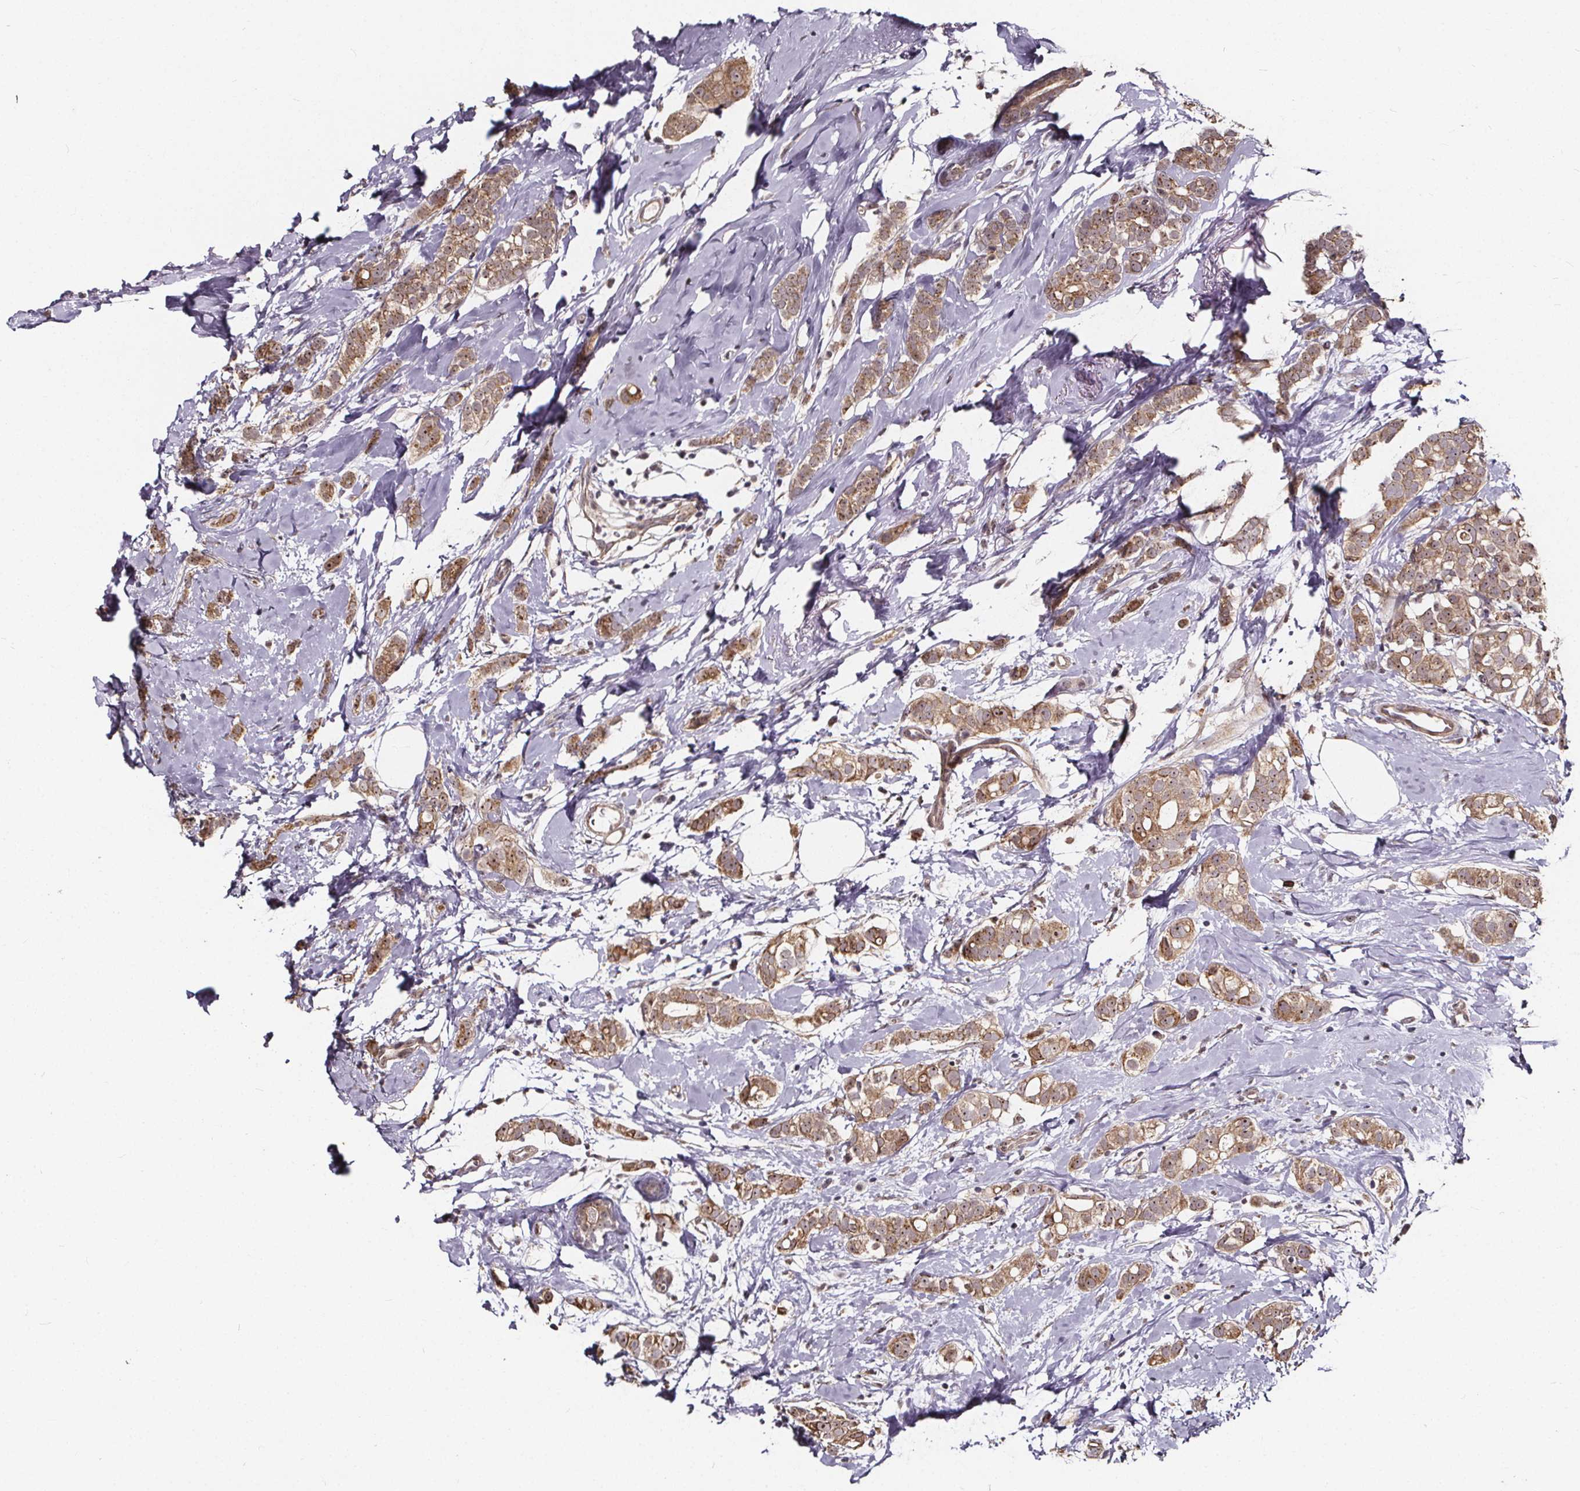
{"staining": {"intensity": "weak", "quantity": ">75%", "location": "cytoplasmic/membranous,nuclear"}, "tissue": "breast cancer", "cell_type": "Tumor cells", "image_type": "cancer", "snomed": [{"axis": "morphology", "description": "Duct carcinoma"}, {"axis": "topography", "description": "Breast"}], "caption": "Protein expression analysis of breast cancer reveals weak cytoplasmic/membranous and nuclear positivity in approximately >75% of tumor cells. (Stains: DAB (3,3'-diaminobenzidine) in brown, nuclei in blue, Microscopy: brightfield microscopy at high magnification).", "gene": "DDIT3", "patient": {"sex": "female", "age": 40}}